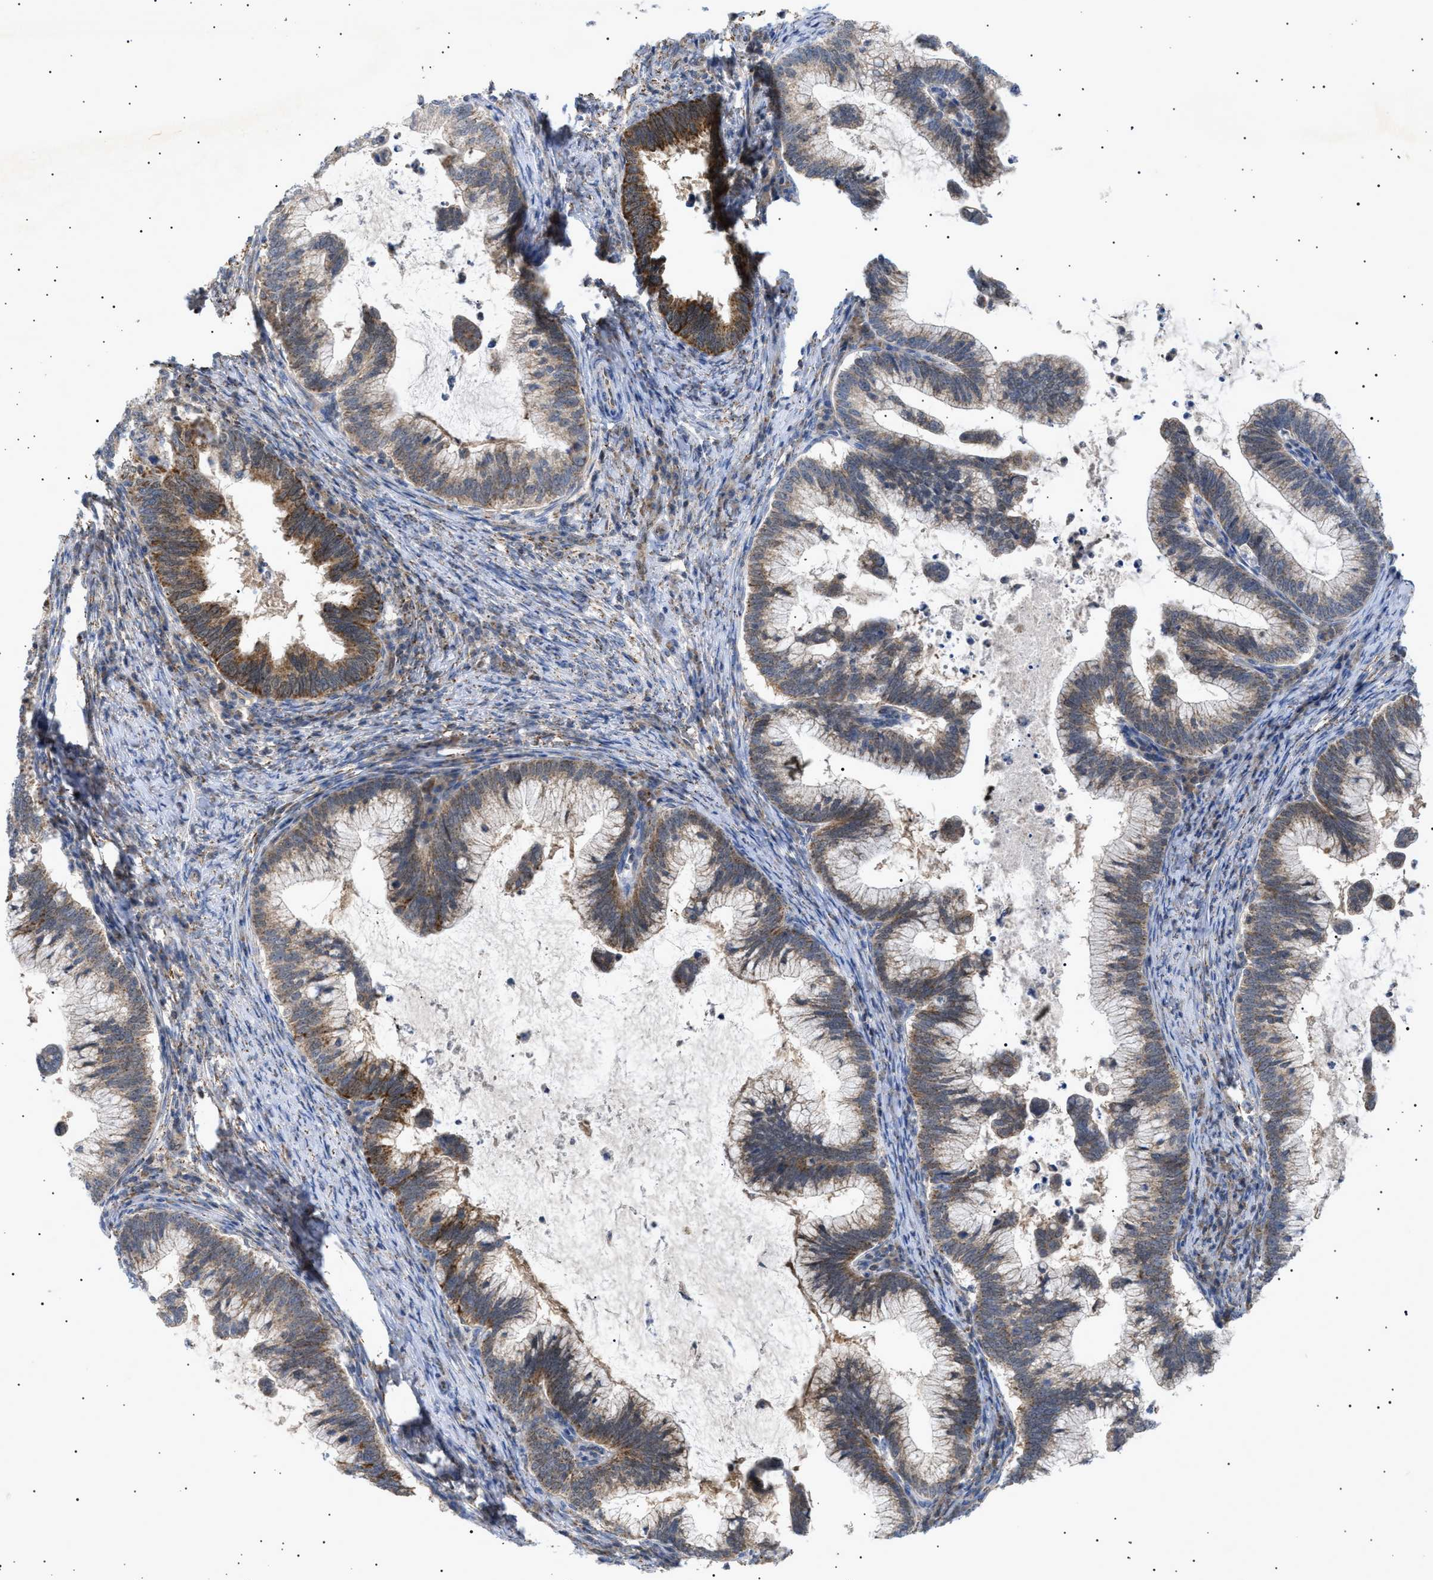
{"staining": {"intensity": "moderate", "quantity": "25%-75%", "location": "cytoplasmic/membranous"}, "tissue": "cervical cancer", "cell_type": "Tumor cells", "image_type": "cancer", "snomed": [{"axis": "morphology", "description": "Adenocarcinoma, NOS"}, {"axis": "topography", "description": "Cervix"}], "caption": "Approximately 25%-75% of tumor cells in human adenocarcinoma (cervical) reveal moderate cytoplasmic/membranous protein staining as visualized by brown immunohistochemical staining.", "gene": "SIRT5", "patient": {"sex": "female", "age": 36}}